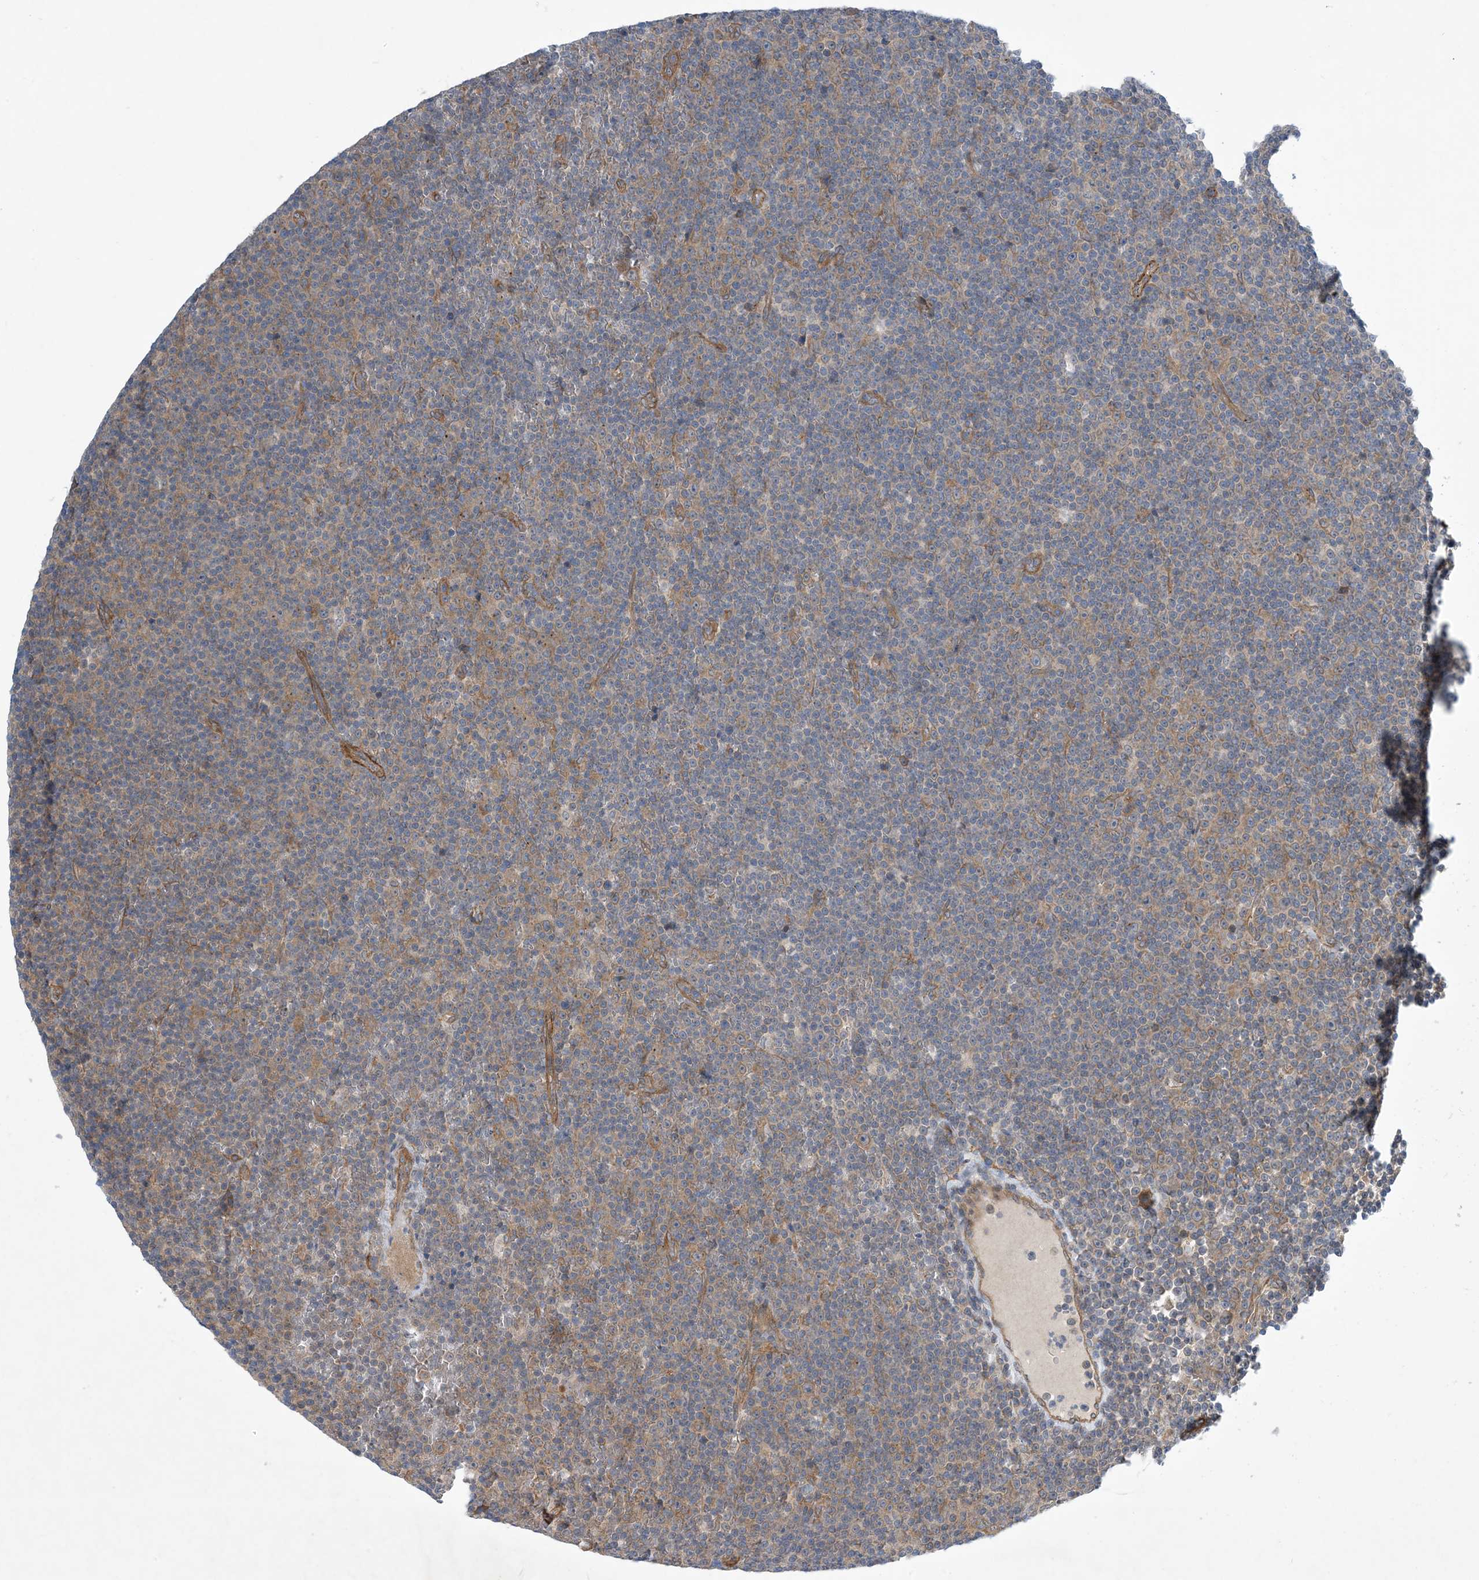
{"staining": {"intensity": "moderate", "quantity": "<25%", "location": "cytoplasmic/membranous"}, "tissue": "lymphoma", "cell_type": "Tumor cells", "image_type": "cancer", "snomed": [{"axis": "morphology", "description": "Malignant lymphoma, non-Hodgkin's type, Low grade"}, {"axis": "topography", "description": "Lymph node"}], "caption": "Low-grade malignant lymphoma, non-Hodgkin's type stained with a protein marker exhibits moderate staining in tumor cells.", "gene": "EHBP1", "patient": {"sex": "female", "age": 67}}